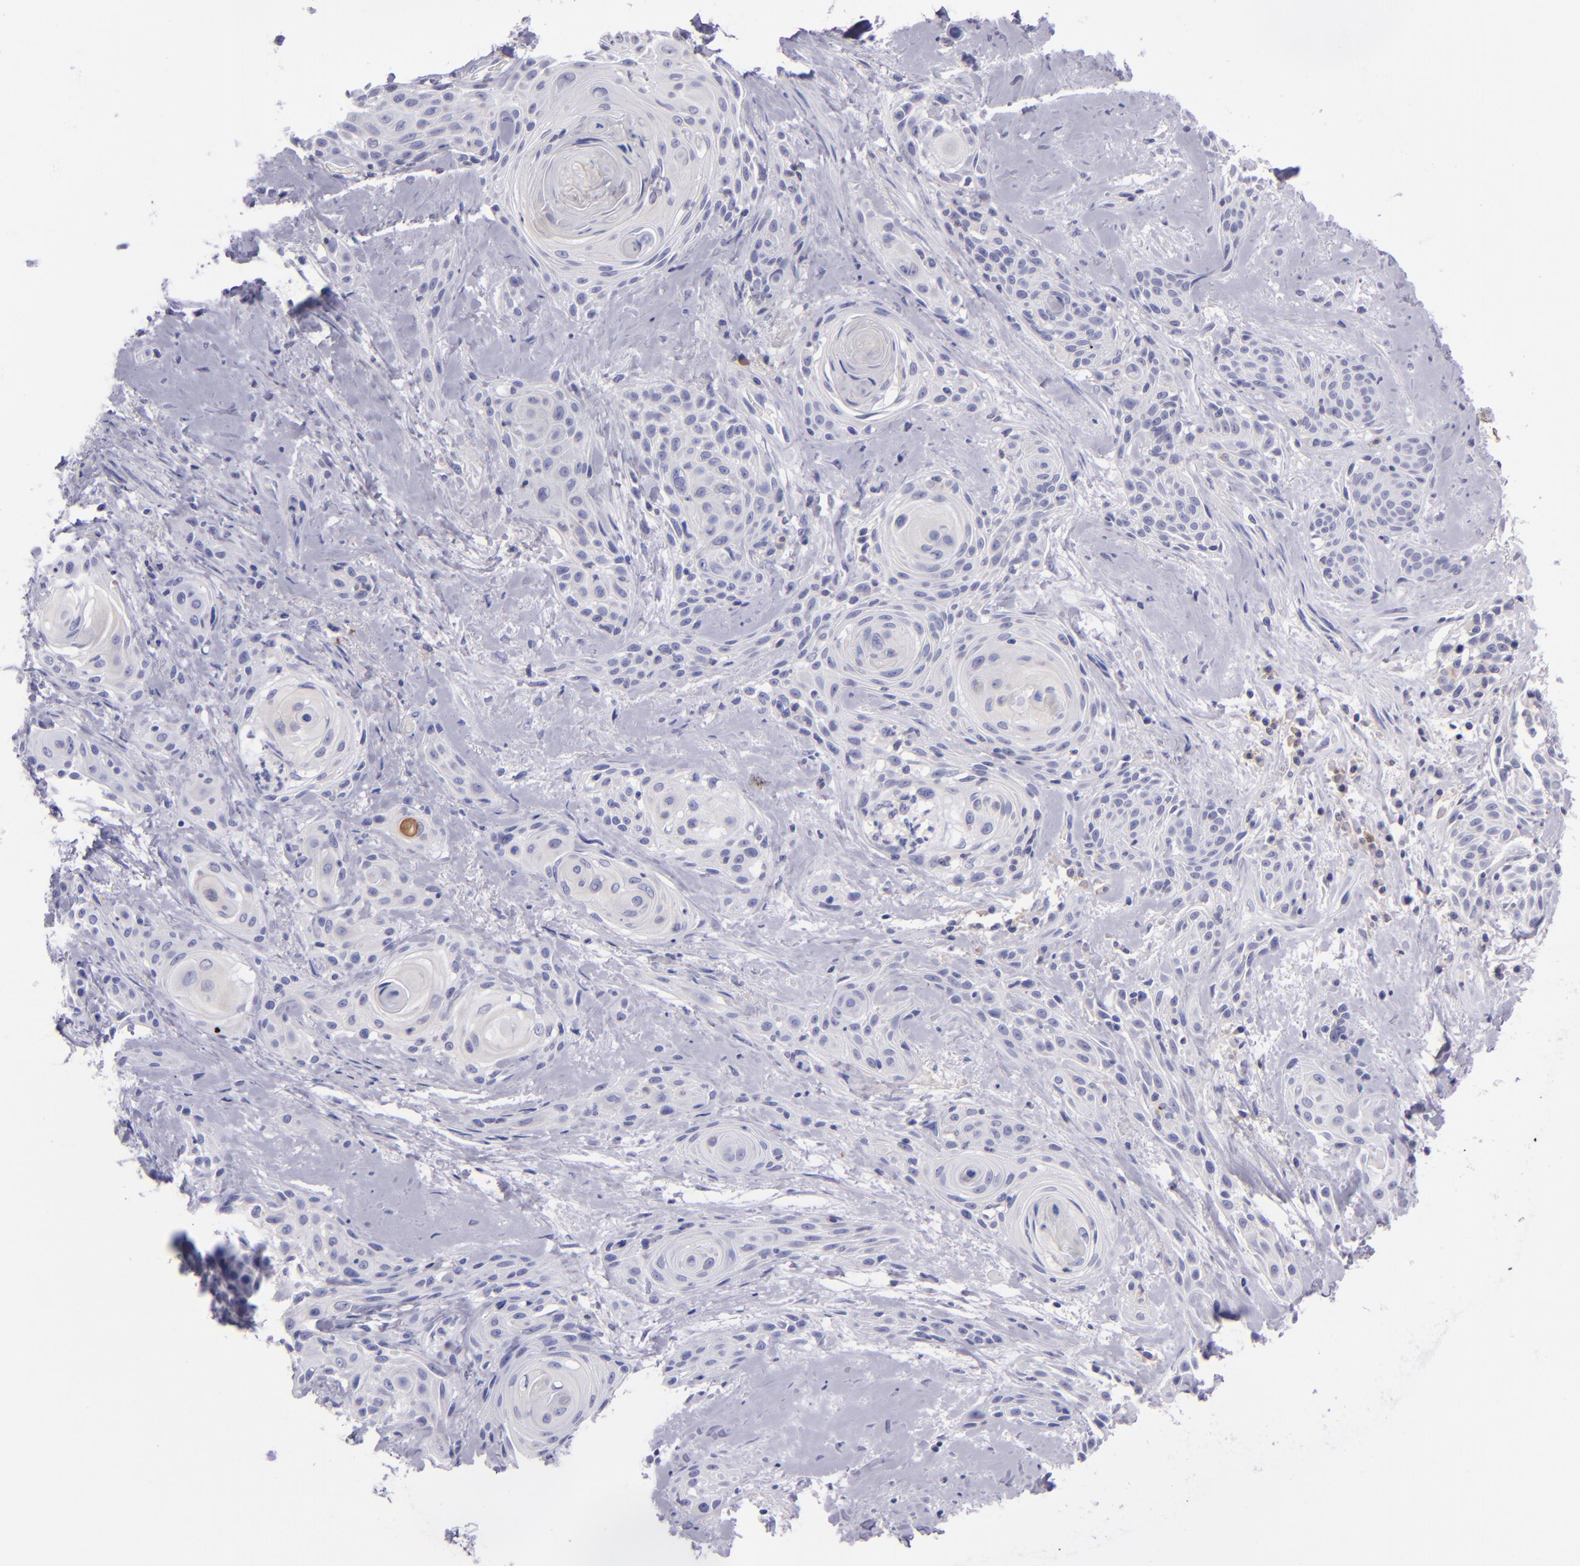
{"staining": {"intensity": "negative", "quantity": "none", "location": "none"}, "tissue": "skin cancer", "cell_type": "Tumor cells", "image_type": "cancer", "snomed": [{"axis": "morphology", "description": "Squamous cell carcinoma, NOS"}, {"axis": "topography", "description": "Skin"}, {"axis": "topography", "description": "Anal"}], "caption": "Immunohistochemical staining of skin squamous cell carcinoma shows no significant positivity in tumor cells. (DAB immunohistochemistry with hematoxylin counter stain).", "gene": "CD37", "patient": {"sex": "male", "age": 64}}